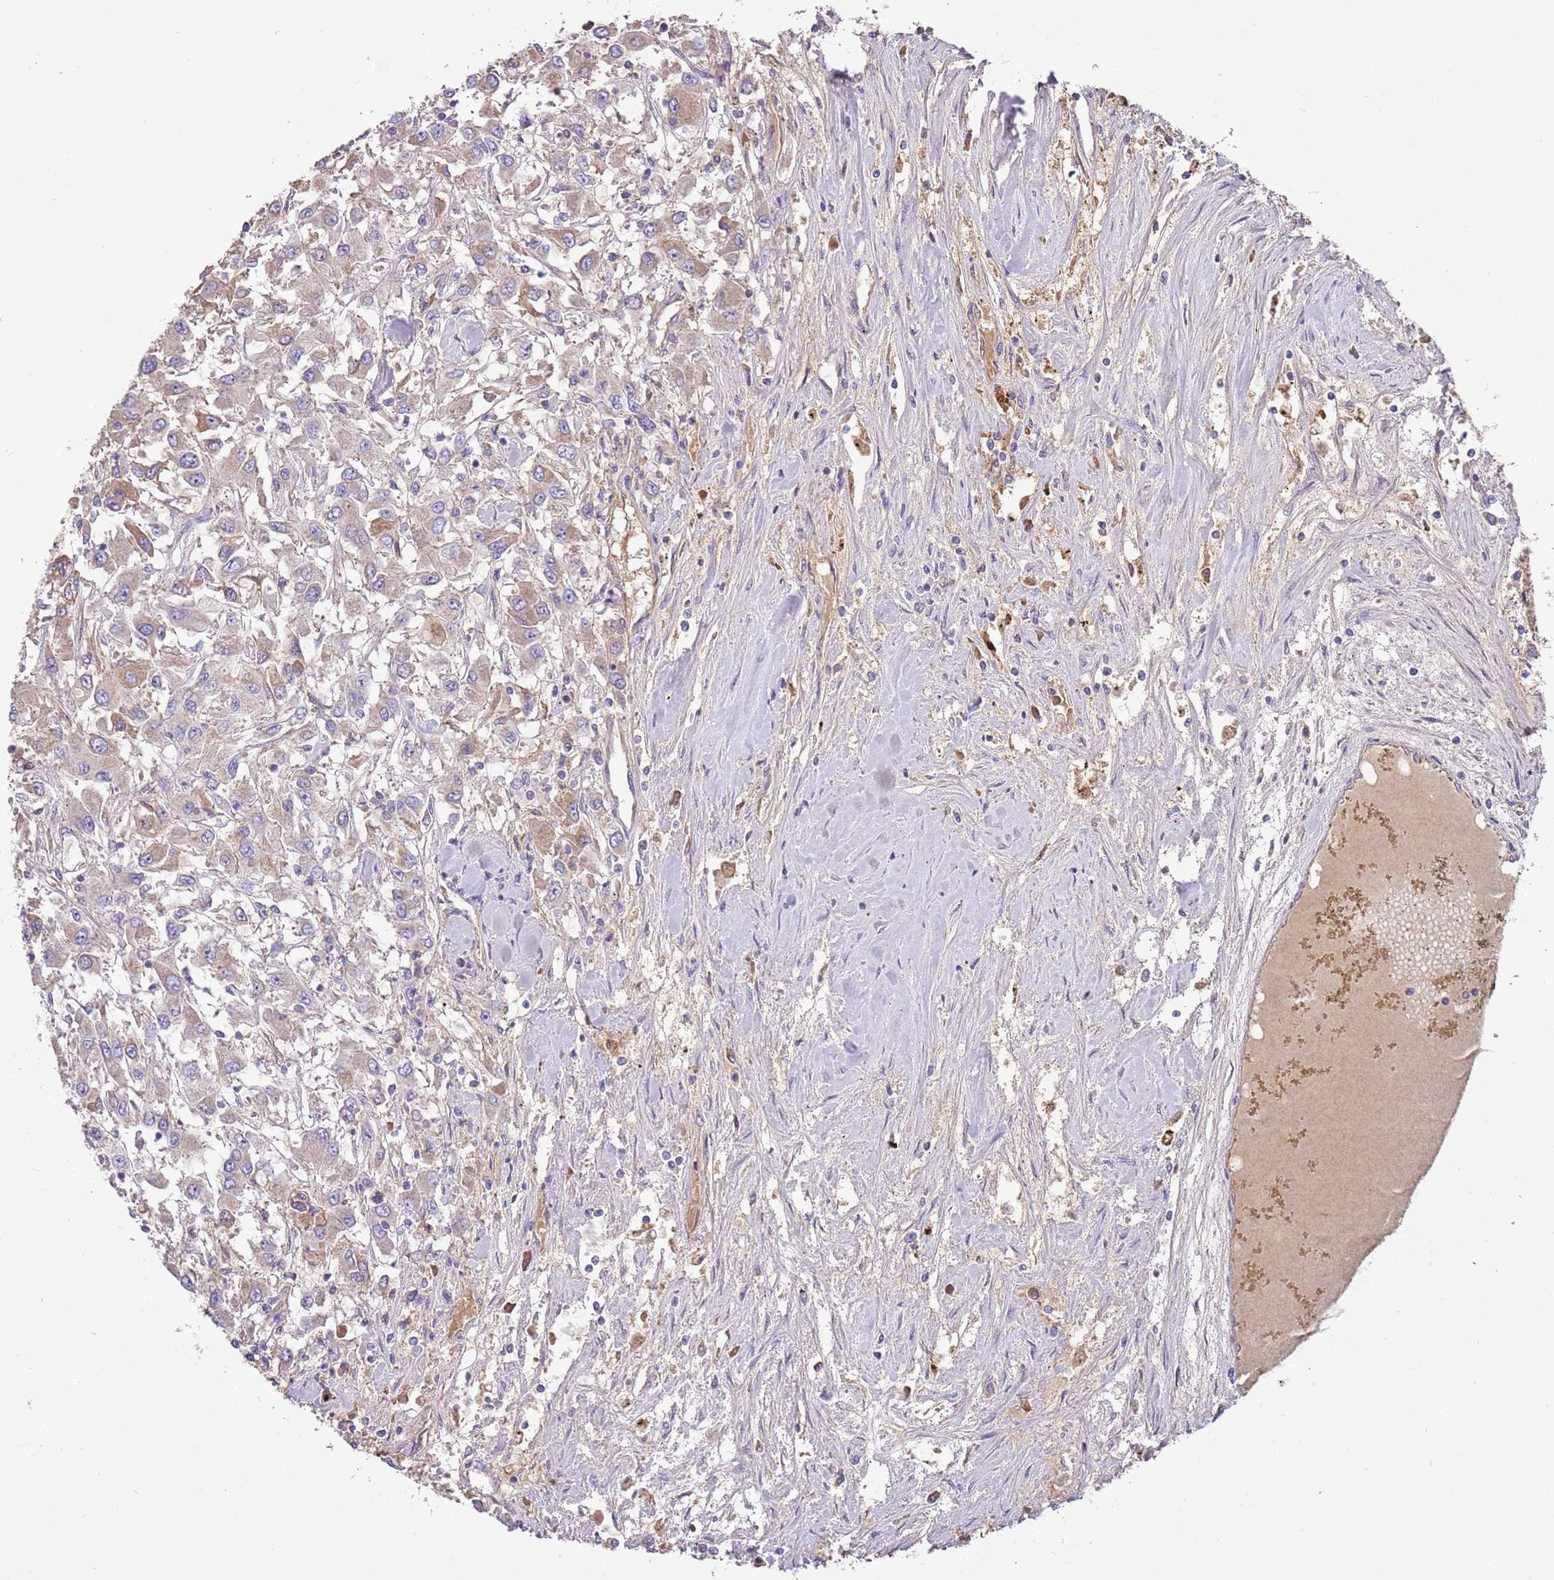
{"staining": {"intensity": "moderate", "quantity": "25%-75%", "location": "cytoplasmic/membranous"}, "tissue": "renal cancer", "cell_type": "Tumor cells", "image_type": "cancer", "snomed": [{"axis": "morphology", "description": "Adenocarcinoma, NOS"}, {"axis": "topography", "description": "Kidney"}], "caption": "Renal cancer (adenocarcinoma) was stained to show a protein in brown. There is medium levels of moderate cytoplasmic/membranous positivity in about 25%-75% of tumor cells.", "gene": "TRMO", "patient": {"sex": "female", "age": 67}}